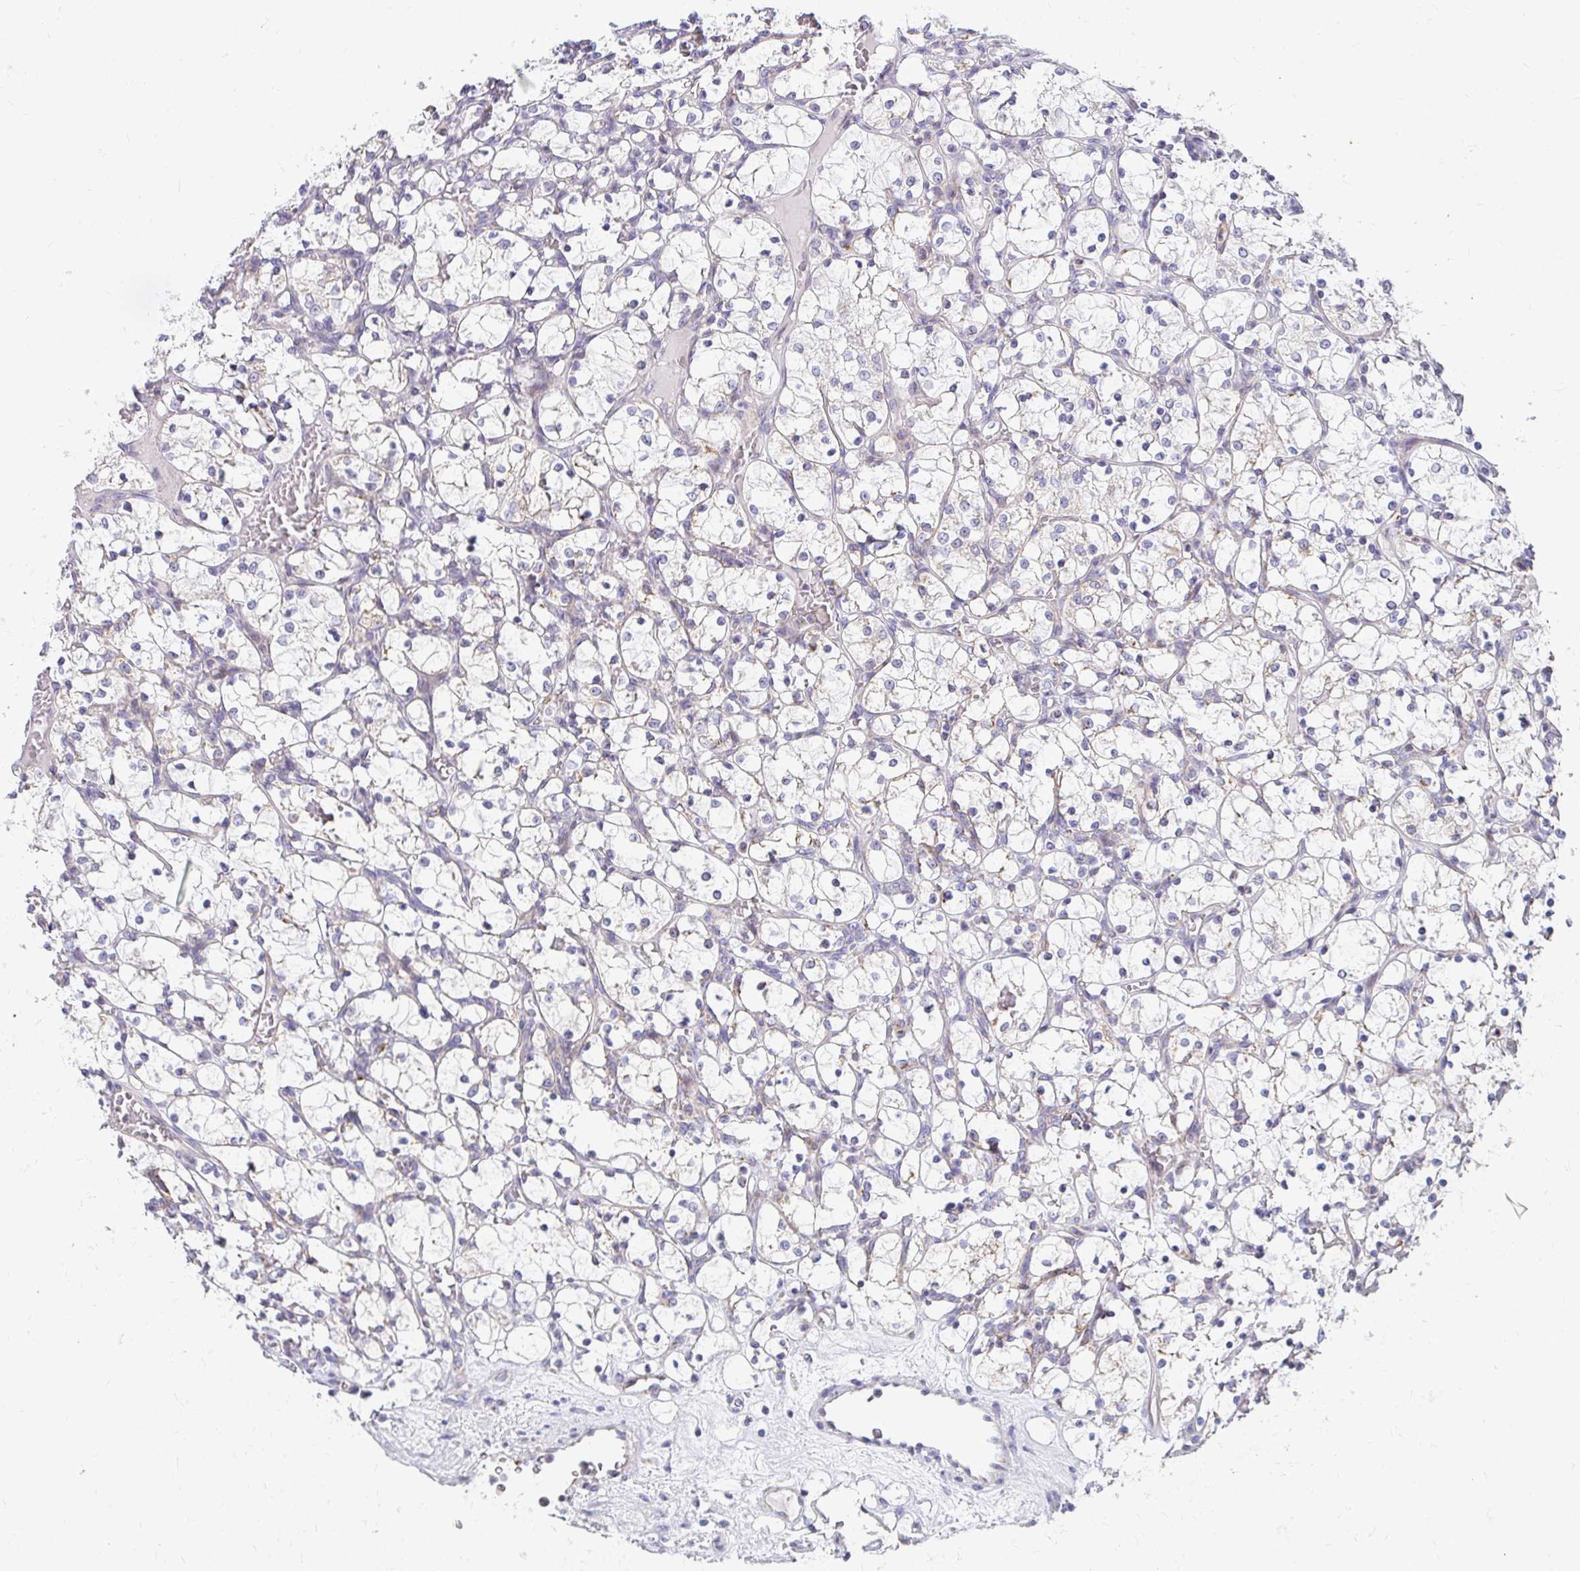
{"staining": {"intensity": "negative", "quantity": "none", "location": "none"}, "tissue": "renal cancer", "cell_type": "Tumor cells", "image_type": "cancer", "snomed": [{"axis": "morphology", "description": "Adenocarcinoma, NOS"}, {"axis": "topography", "description": "Kidney"}], "caption": "Adenocarcinoma (renal) was stained to show a protein in brown. There is no significant staining in tumor cells.", "gene": "EXOC5", "patient": {"sex": "female", "age": 69}}